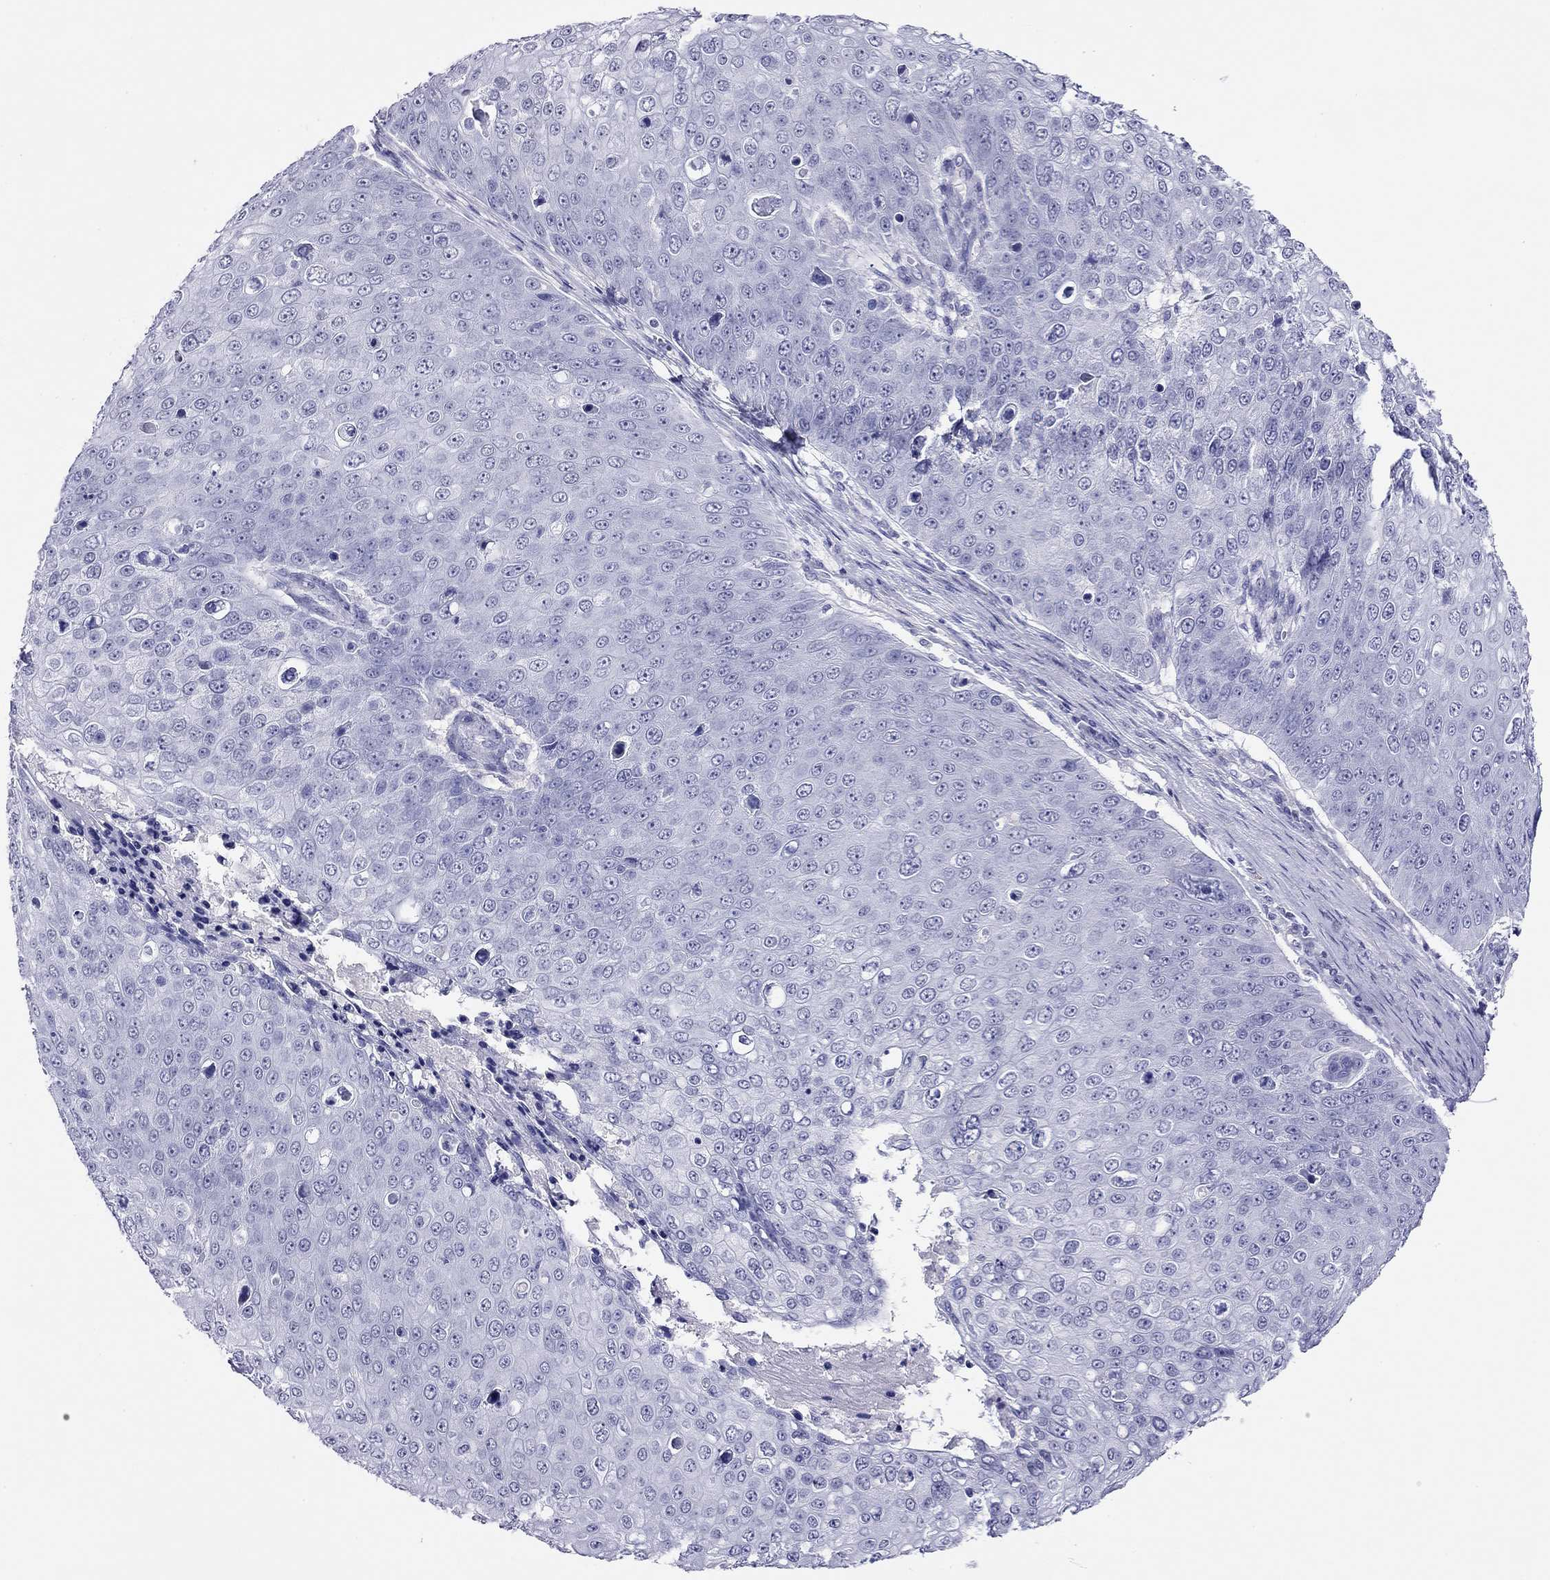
{"staining": {"intensity": "negative", "quantity": "none", "location": "none"}, "tissue": "skin cancer", "cell_type": "Tumor cells", "image_type": "cancer", "snomed": [{"axis": "morphology", "description": "Squamous cell carcinoma, NOS"}, {"axis": "topography", "description": "Skin"}], "caption": "Tumor cells are negative for protein expression in human skin squamous cell carcinoma.", "gene": "MYMX", "patient": {"sex": "male", "age": 71}}